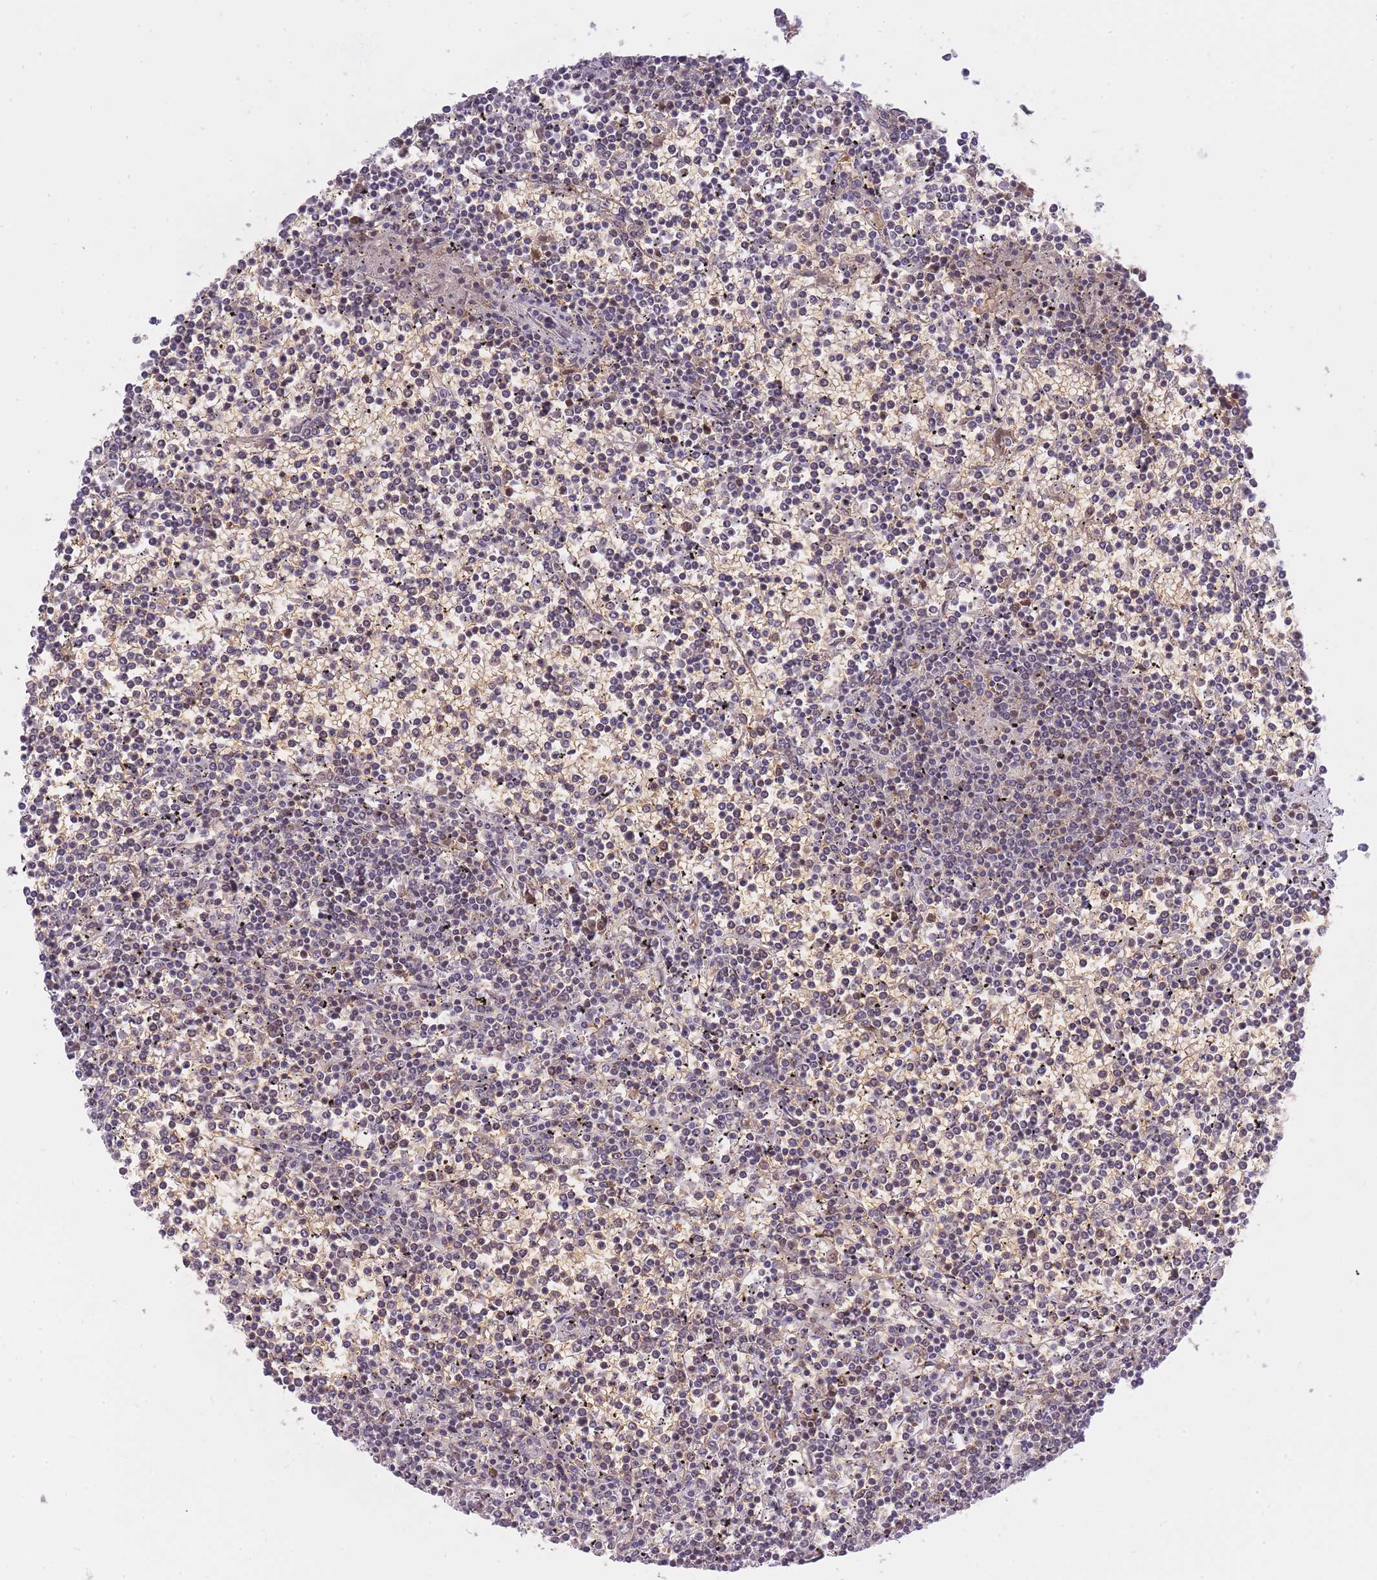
{"staining": {"intensity": "weak", "quantity": "<25%", "location": "nuclear"}, "tissue": "lymphoma", "cell_type": "Tumor cells", "image_type": "cancer", "snomed": [{"axis": "morphology", "description": "Malignant lymphoma, non-Hodgkin's type, Low grade"}, {"axis": "topography", "description": "Spleen"}], "caption": "This photomicrograph is of lymphoma stained with immunohistochemistry (IHC) to label a protein in brown with the nuclei are counter-stained blue. There is no expression in tumor cells. (Stains: DAB (3,3'-diaminobenzidine) IHC with hematoxylin counter stain, Microscopy: brightfield microscopy at high magnification).", "gene": "CXorf38", "patient": {"sex": "female", "age": 19}}